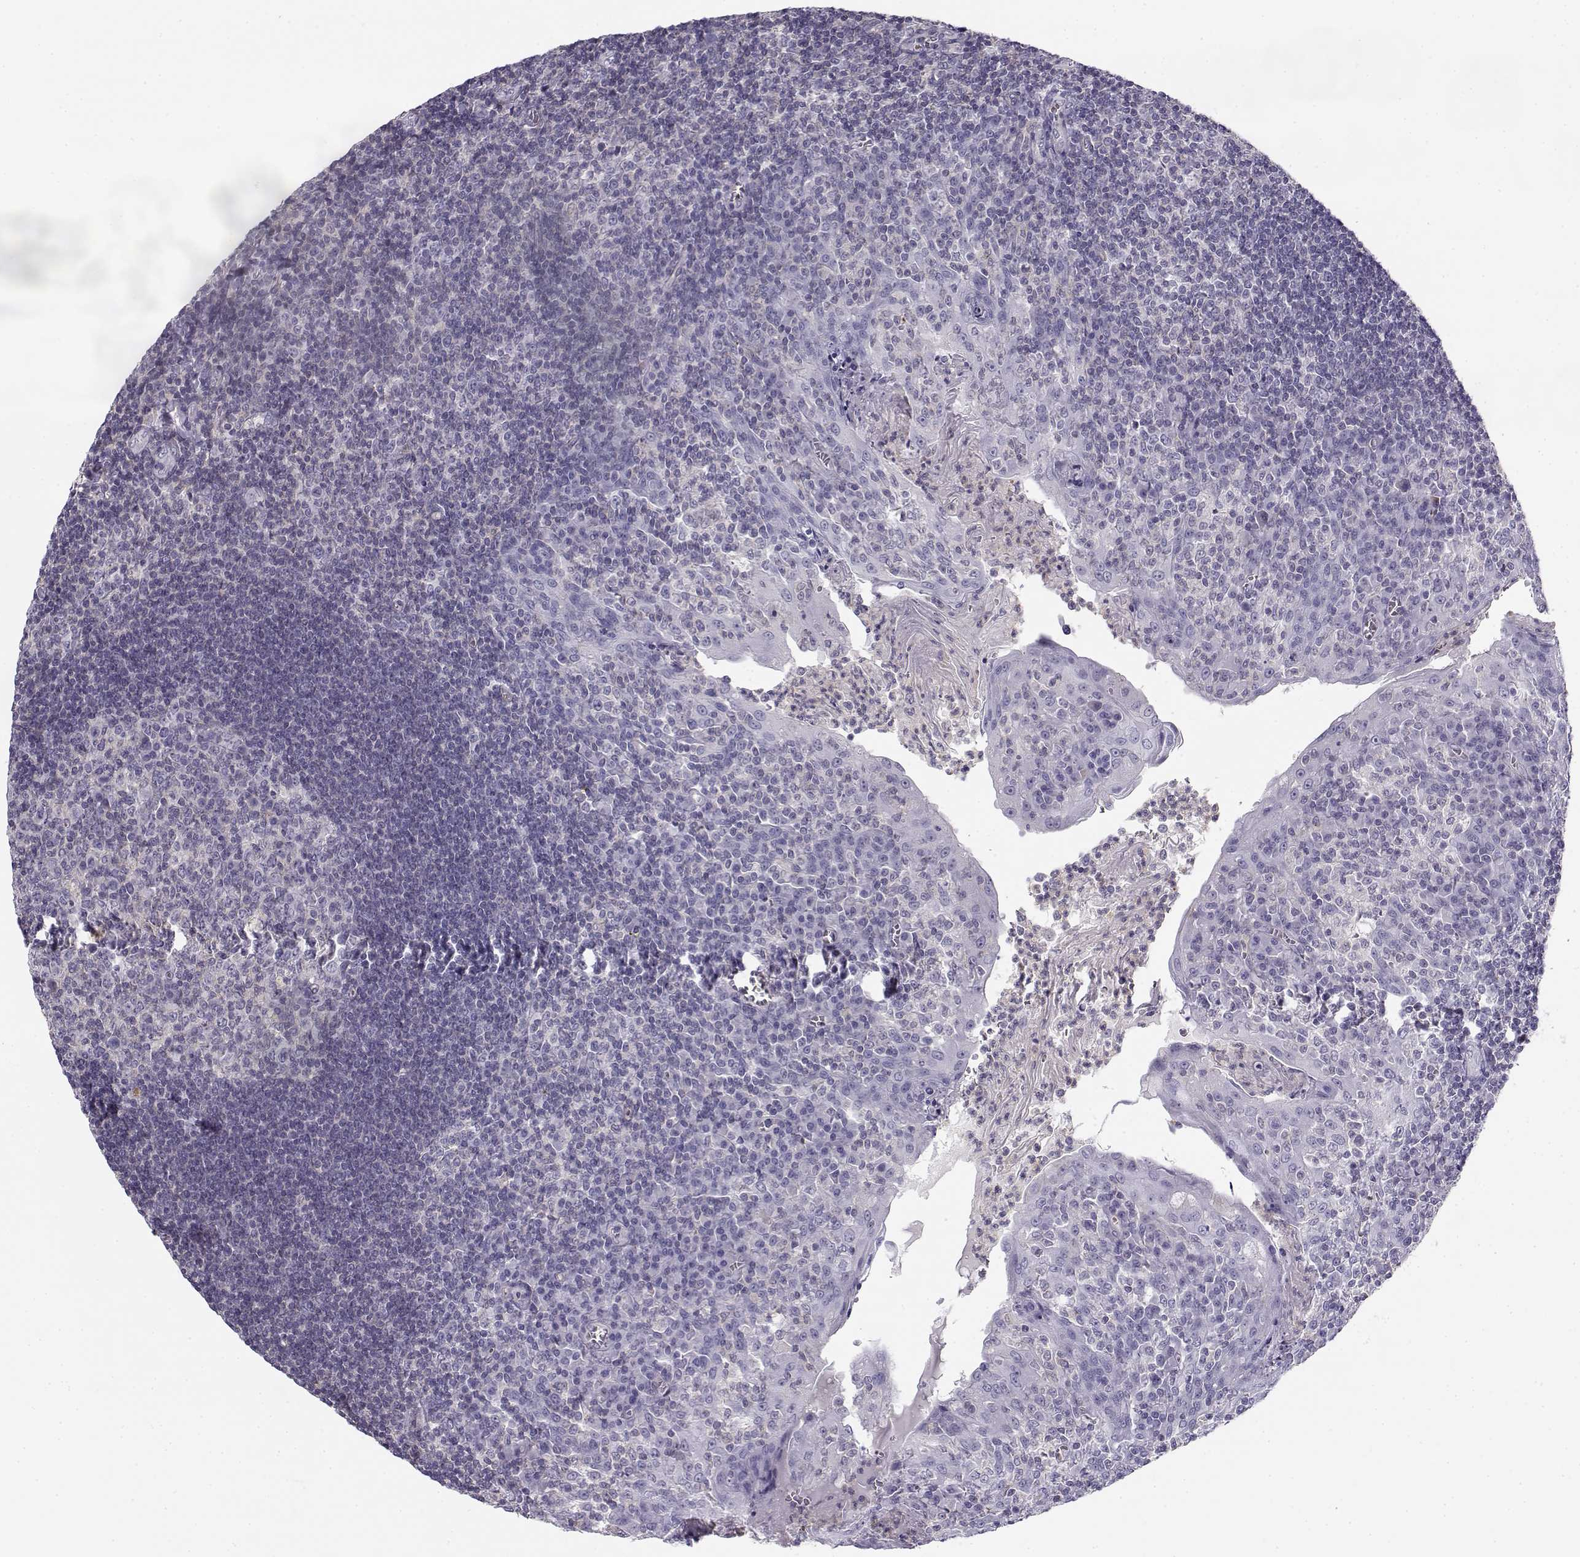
{"staining": {"intensity": "negative", "quantity": "none", "location": "none"}, "tissue": "tonsil", "cell_type": "Germinal center cells", "image_type": "normal", "snomed": [{"axis": "morphology", "description": "Normal tissue, NOS"}, {"axis": "topography", "description": "Tonsil"}], "caption": "High magnification brightfield microscopy of unremarkable tonsil stained with DAB (3,3'-diaminobenzidine) (brown) and counterstained with hematoxylin (blue): germinal center cells show no significant expression.", "gene": "MYO1A", "patient": {"sex": "female", "age": 12}}